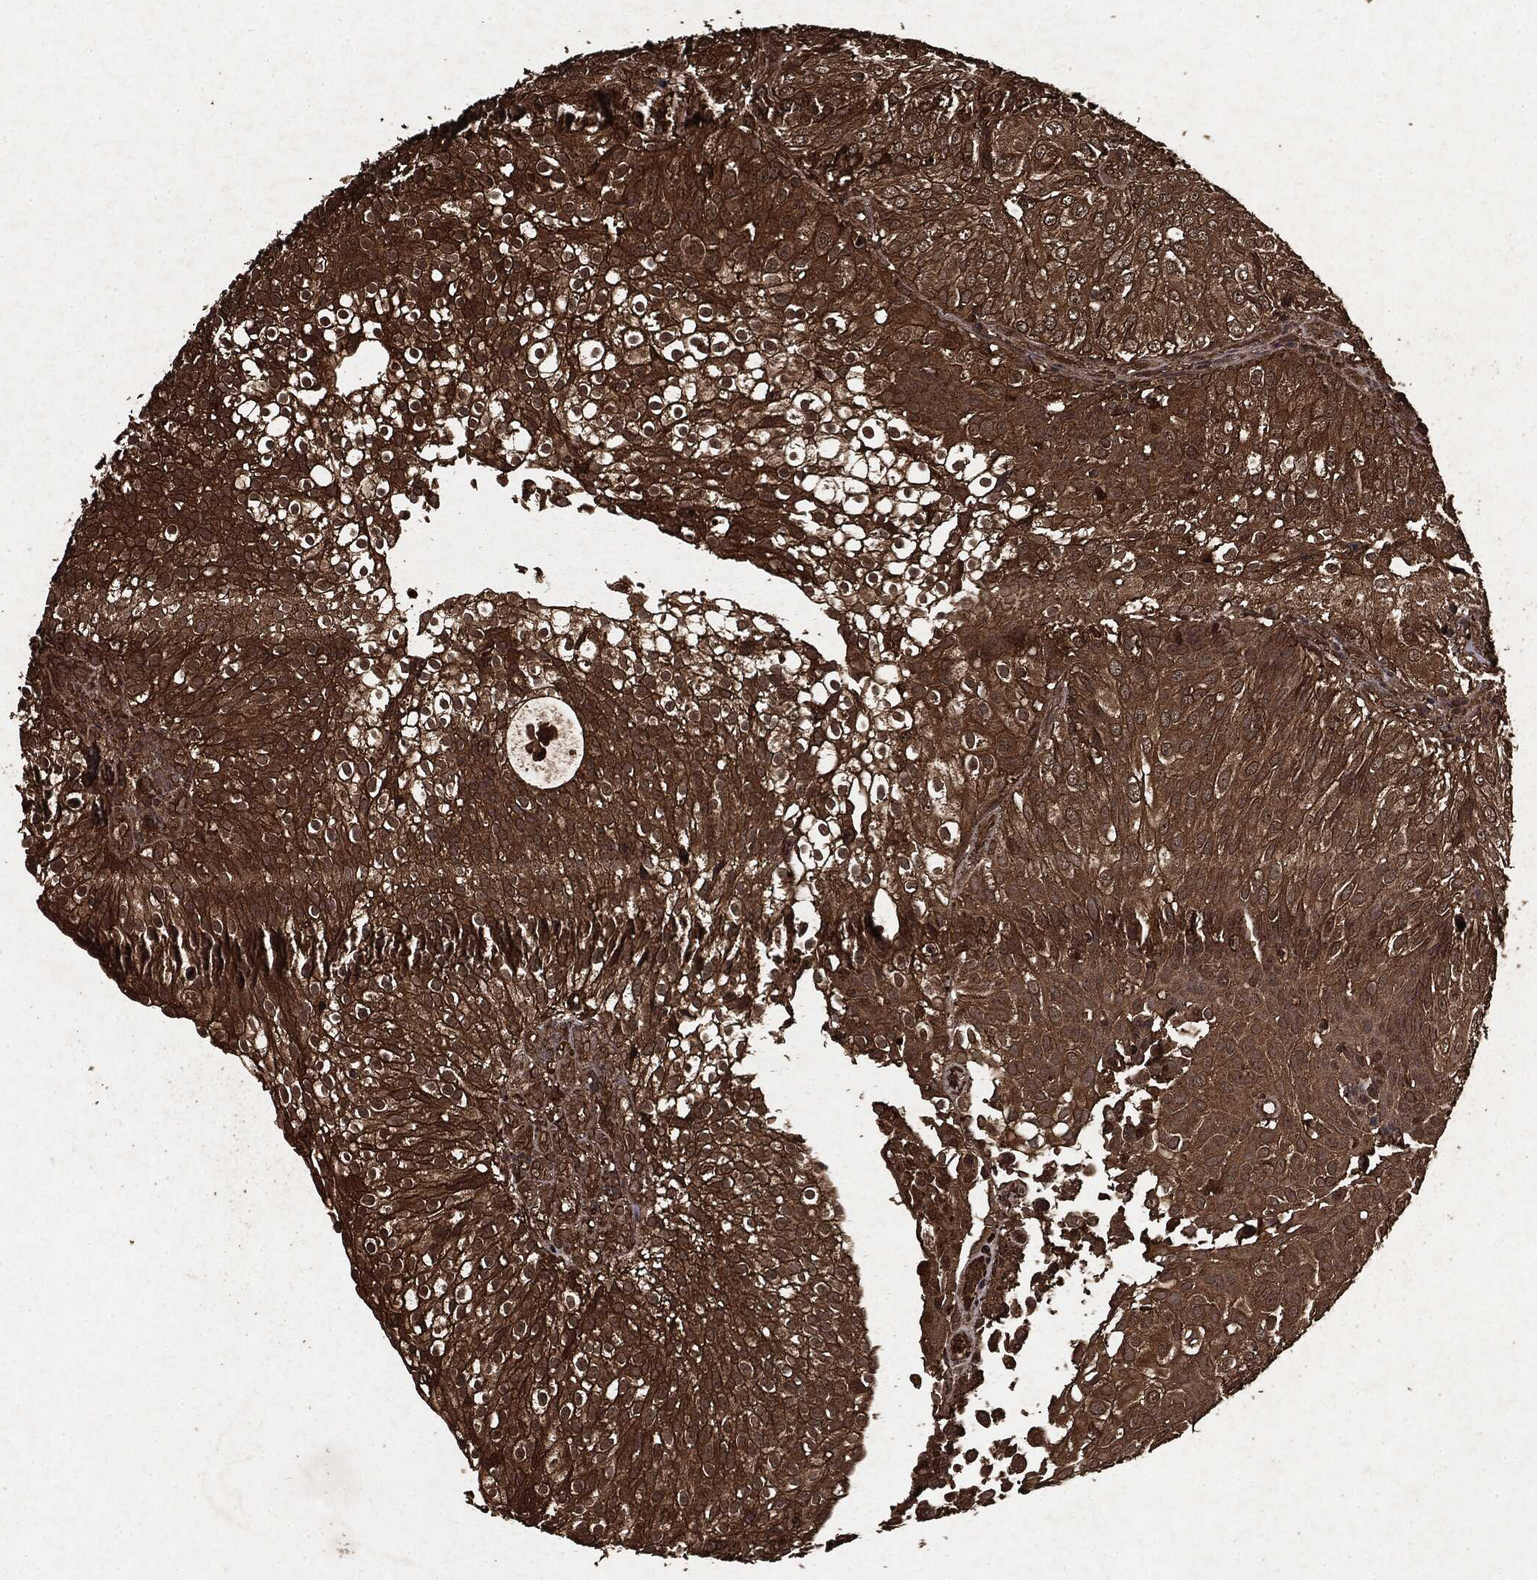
{"staining": {"intensity": "strong", "quantity": ">75%", "location": "cytoplasmic/membranous"}, "tissue": "urothelial cancer", "cell_type": "Tumor cells", "image_type": "cancer", "snomed": [{"axis": "morphology", "description": "Urothelial carcinoma, High grade"}, {"axis": "topography", "description": "Urinary bladder"}], "caption": "Immunohistochemistry (IHC) of human urothelial cancer reveals high levels of strong cytoplasmic/membranous staining in about >75% of tumor cells.", "gene": "ARAF", "patient": {"sex": "female", "age": 79}}